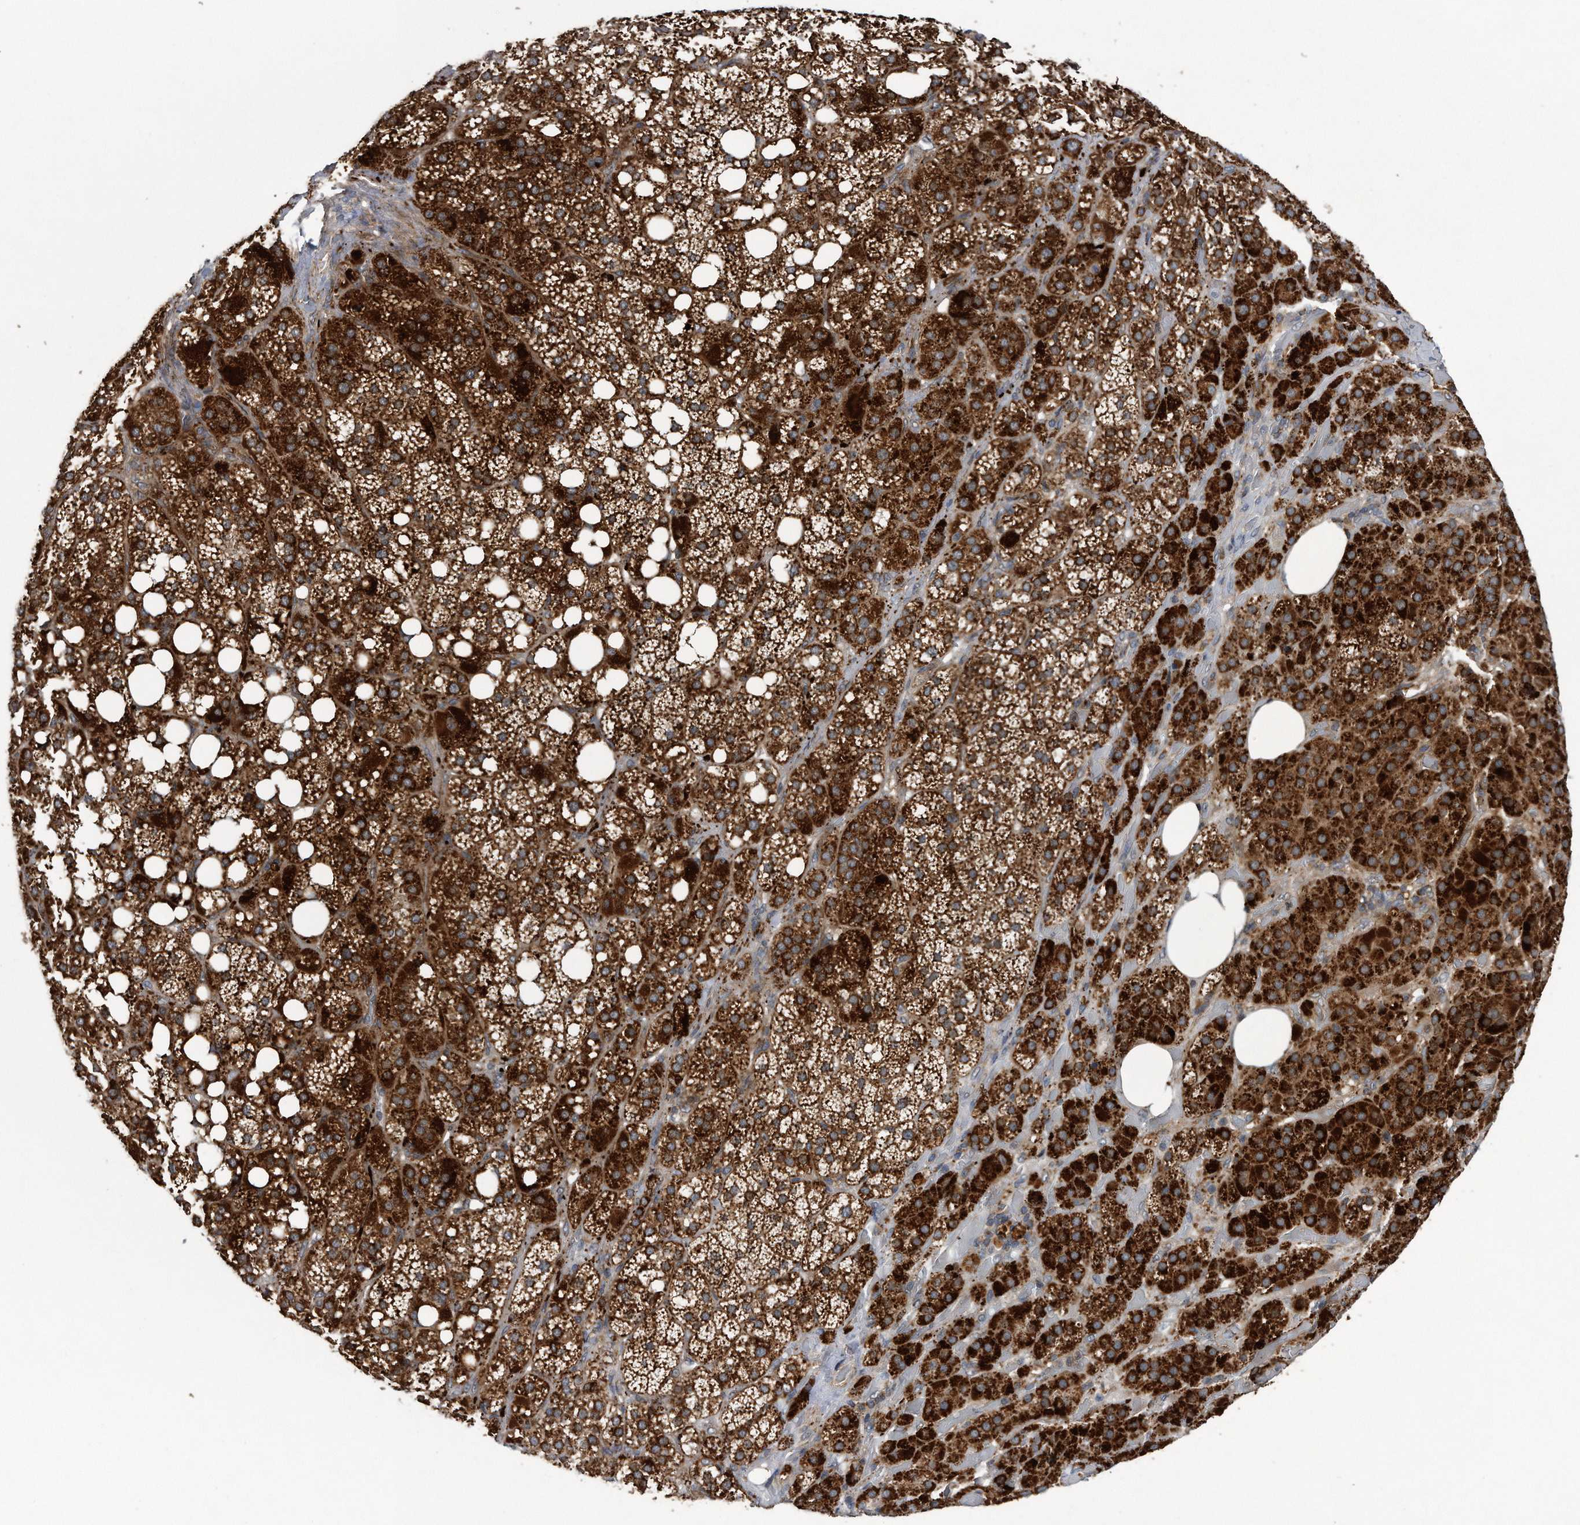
{"staining": {"intensity": "strong", "quantity": ">75%", "location": "cytoplasmic/membranous"}, "tissue": "adrenal gland", "cell_type": "Glandular cells", "image_type": "normal", "snomed": [{"axis": "morphology", "description": "Normal tissue, NOS"}, {"axis": "topography", "description": "Adrenal gland"}], "caption": "High-power microscopy captured an immunohistochemistry image of benign adrenal gland, revealing strong cytoplasmic/membranous staining in approximately >75% of glandular cells. (DAB IHC, brown staining for protein, blue staining for nuclei).", "gene": "LYRM4", "patient": {"sex": "female", "age": 59}}